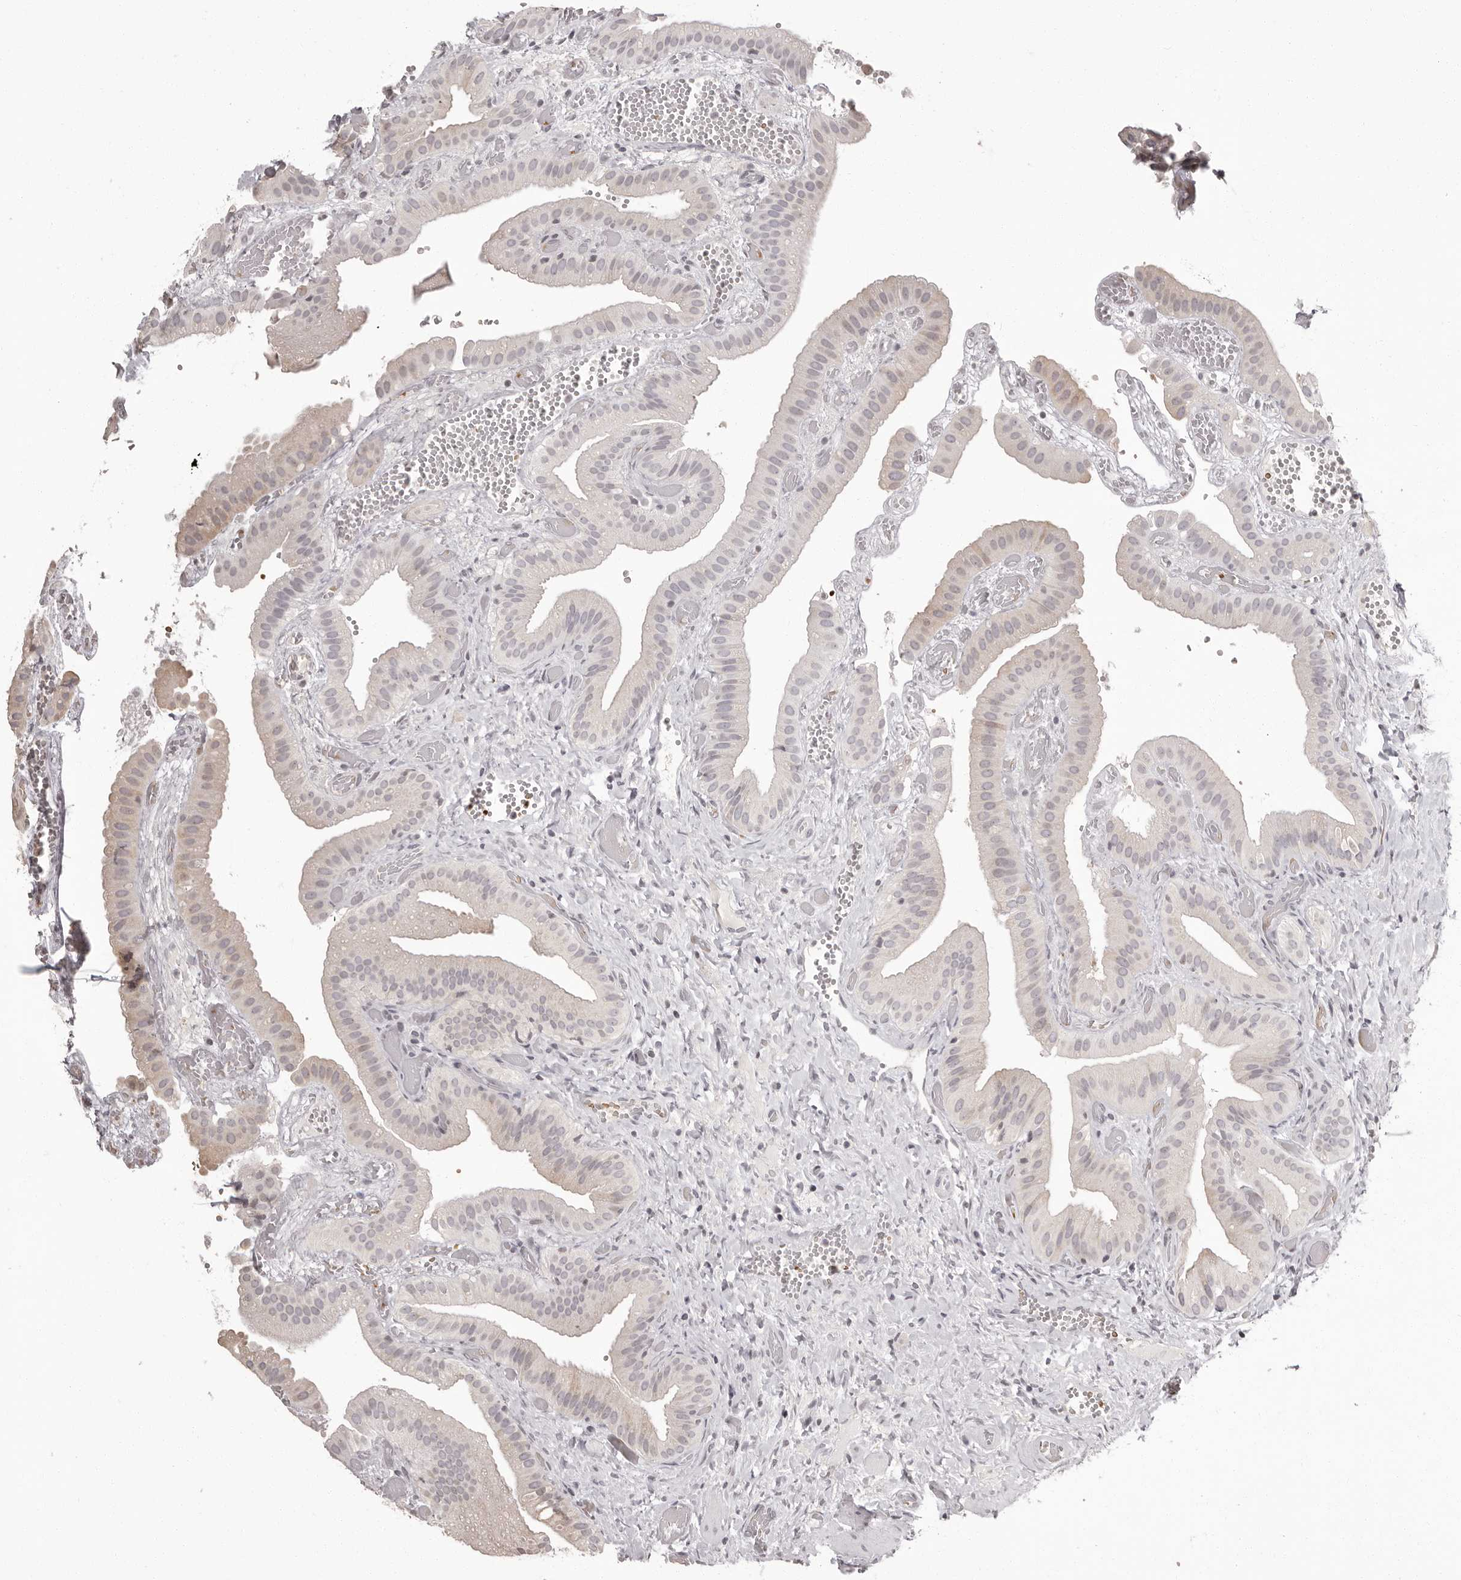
{"staining": {"intensity": "weak", "quantity": "<25%", "location": "cytoplasmic/membranous"}, "tissue": "gallbladder", "cell_type": "Glandular cells", "image_type": "normal", "snomed": [{"axis": "morphology", "description": "Normal tissue, NOS"}, {"axis": "topography", "description": "Gallbladder"}], "caption": "High power microscopy micrograph of an immunohistochemistry photomicrograph of normal gallbladder, revealing no significant positivity in glandular cells.", "gene": "C8orf74", "patient": {"sex": "female", "age": 64}}